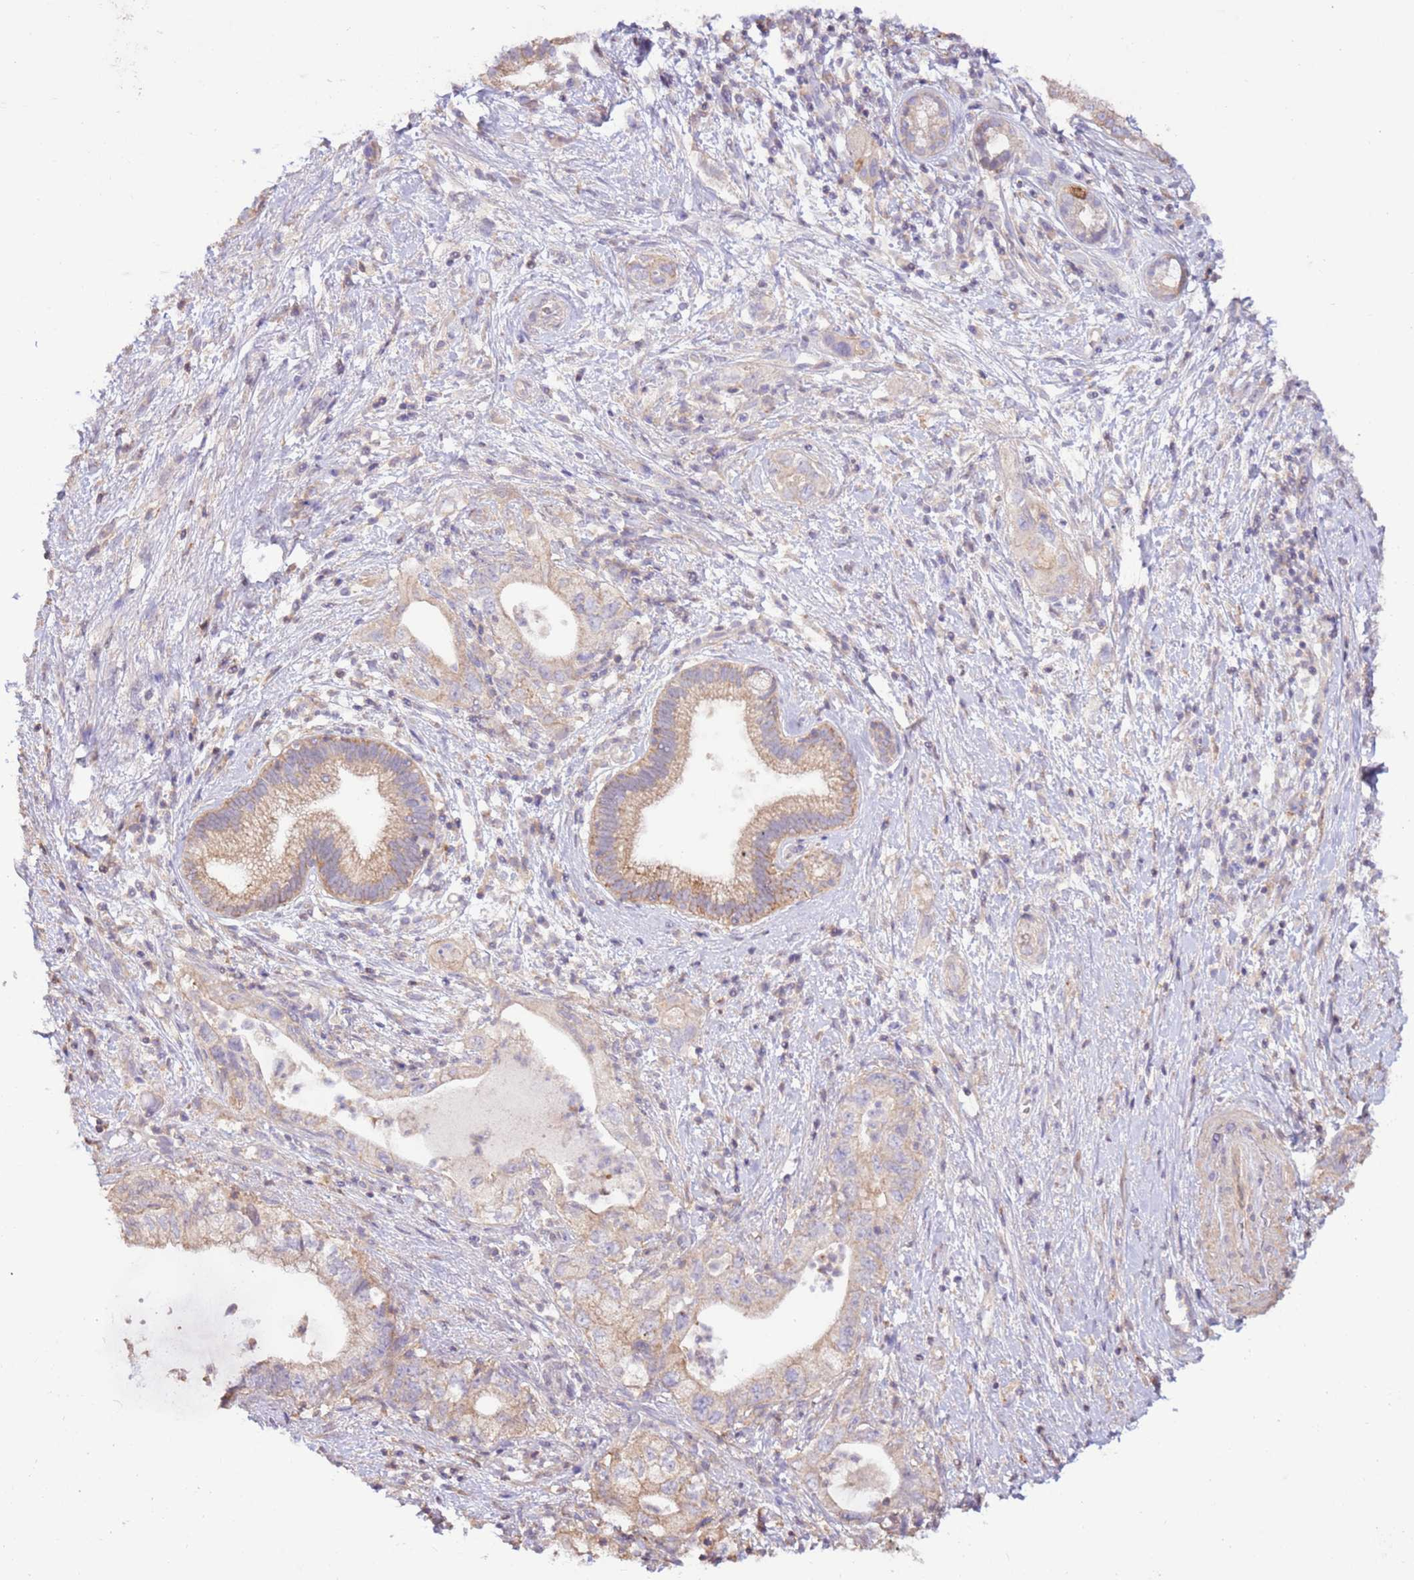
{"staining": {"intensity": "weak", "quantity": "25%-75%", "location": "cytoplasmic/membranous"}, "tissue": "pancreatic cancer", "cell_type": "Tumor cells", "image_type": "cancer", "snomed": [{"axis": "morphology", "description": "Adenocarcinoma, NOS"}, {"axis": "topography", "description": "Pancreas"}], "caption": "Immunohistochemistry (DAB) staining of adenocarcinoma (pancreatic) demonstrates weak cytoplasmic/membranous protein positivity in about 25%-75% of tumor cells.", "gene": "EVA1B", "patient": {"sex": "female", "age": 73}}